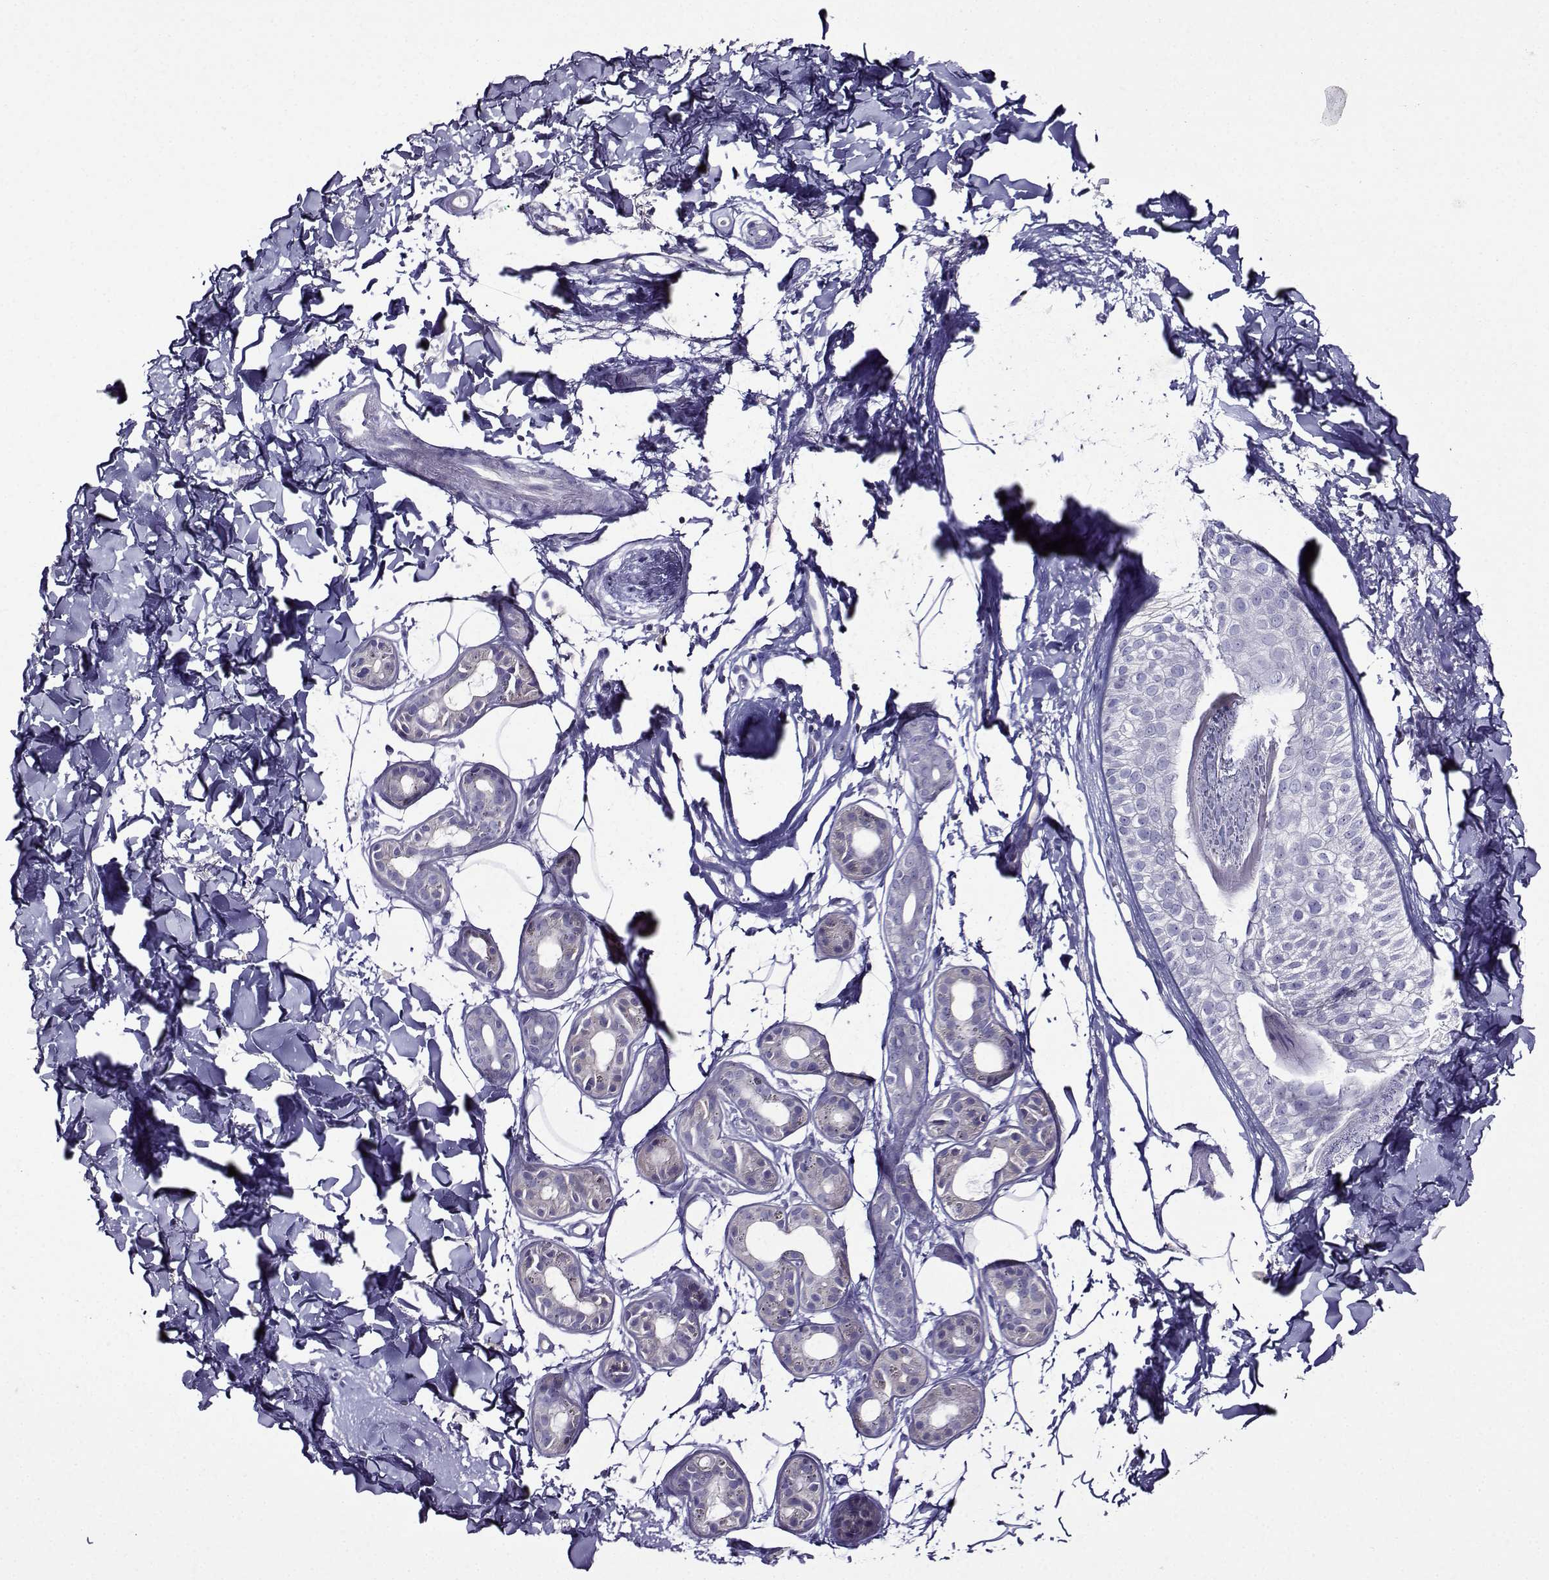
{"staining": {"intensity": "negative", "quantity": "none", "location": "none"}, "tissue": "skin cancer", "cell_type": "Tumor cells", "image_type": "cancer", "snomed": [{"axis": "morphology", "description": "Normal tissue, NOS"}, {"axis": "morphology", "description": "Basal cell carcinoma"}, {"axis": "topography", "description": "Skin"}], "caption": "Tumor cells are negative for protein expression in human skin cancer.", "gene": "TMEM266", "patient": {"sex": "male", "age": 84}}